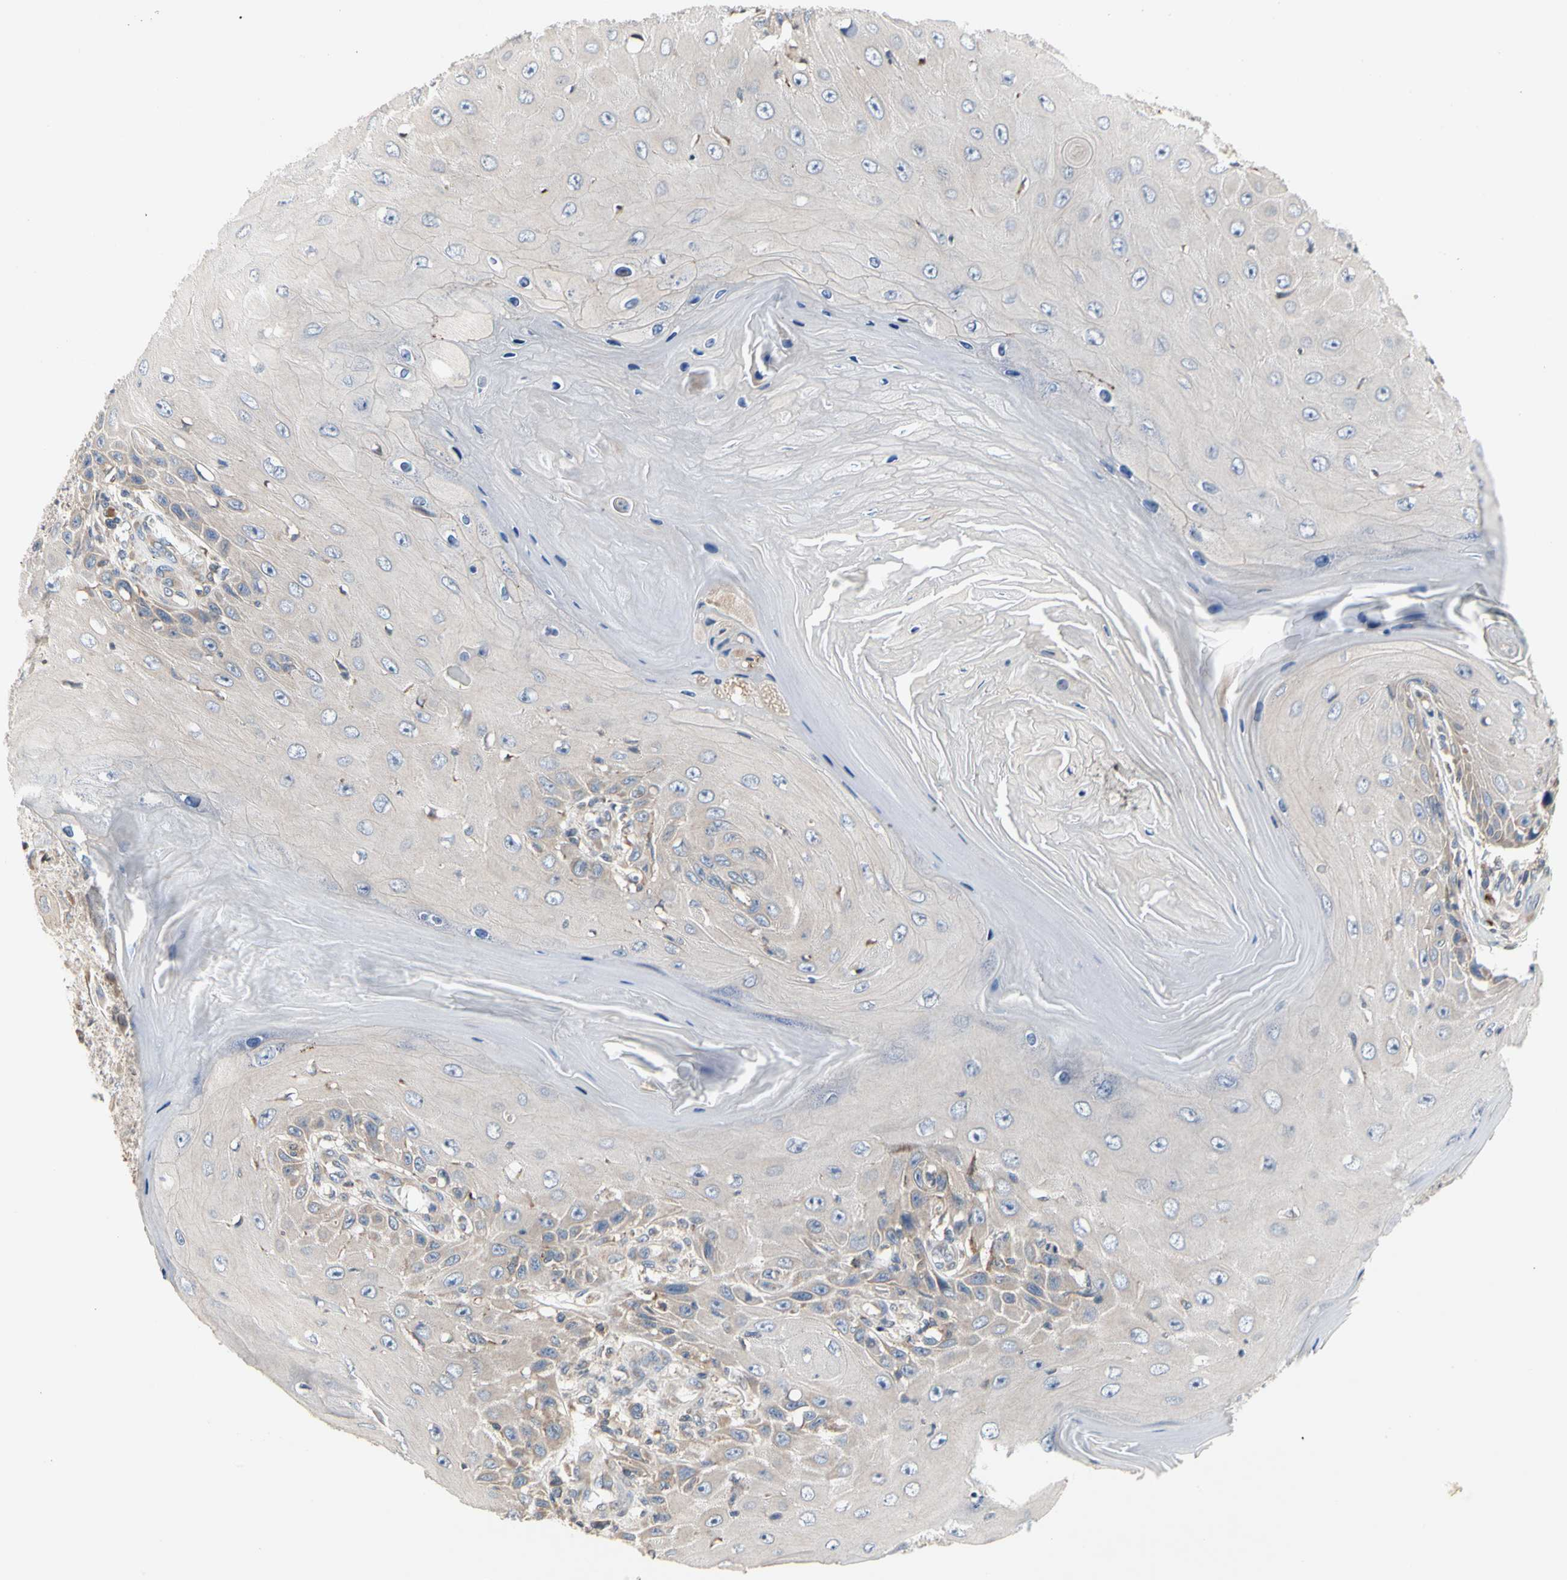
{"staining": {"intensity": "weak", "quantity": ">75%", "location": "cytoplasmic/membranous"}, "tissue": "skin cancer", "cell_type": "Tumor cells", "image_type": "cancer", "snomed": [{"axis": "morphology", "description": "Squamous cell carcinoma, NOS"}, {"axis": "topography", "description": "Skin"}], "caption": "A micrograph of skin cancer stained for a protein exhibits weak cytoplasmic/membranous brown staining in tumor cells.", "gene": "MMEL1", "patient": {"sex": "female", "age": 73}}